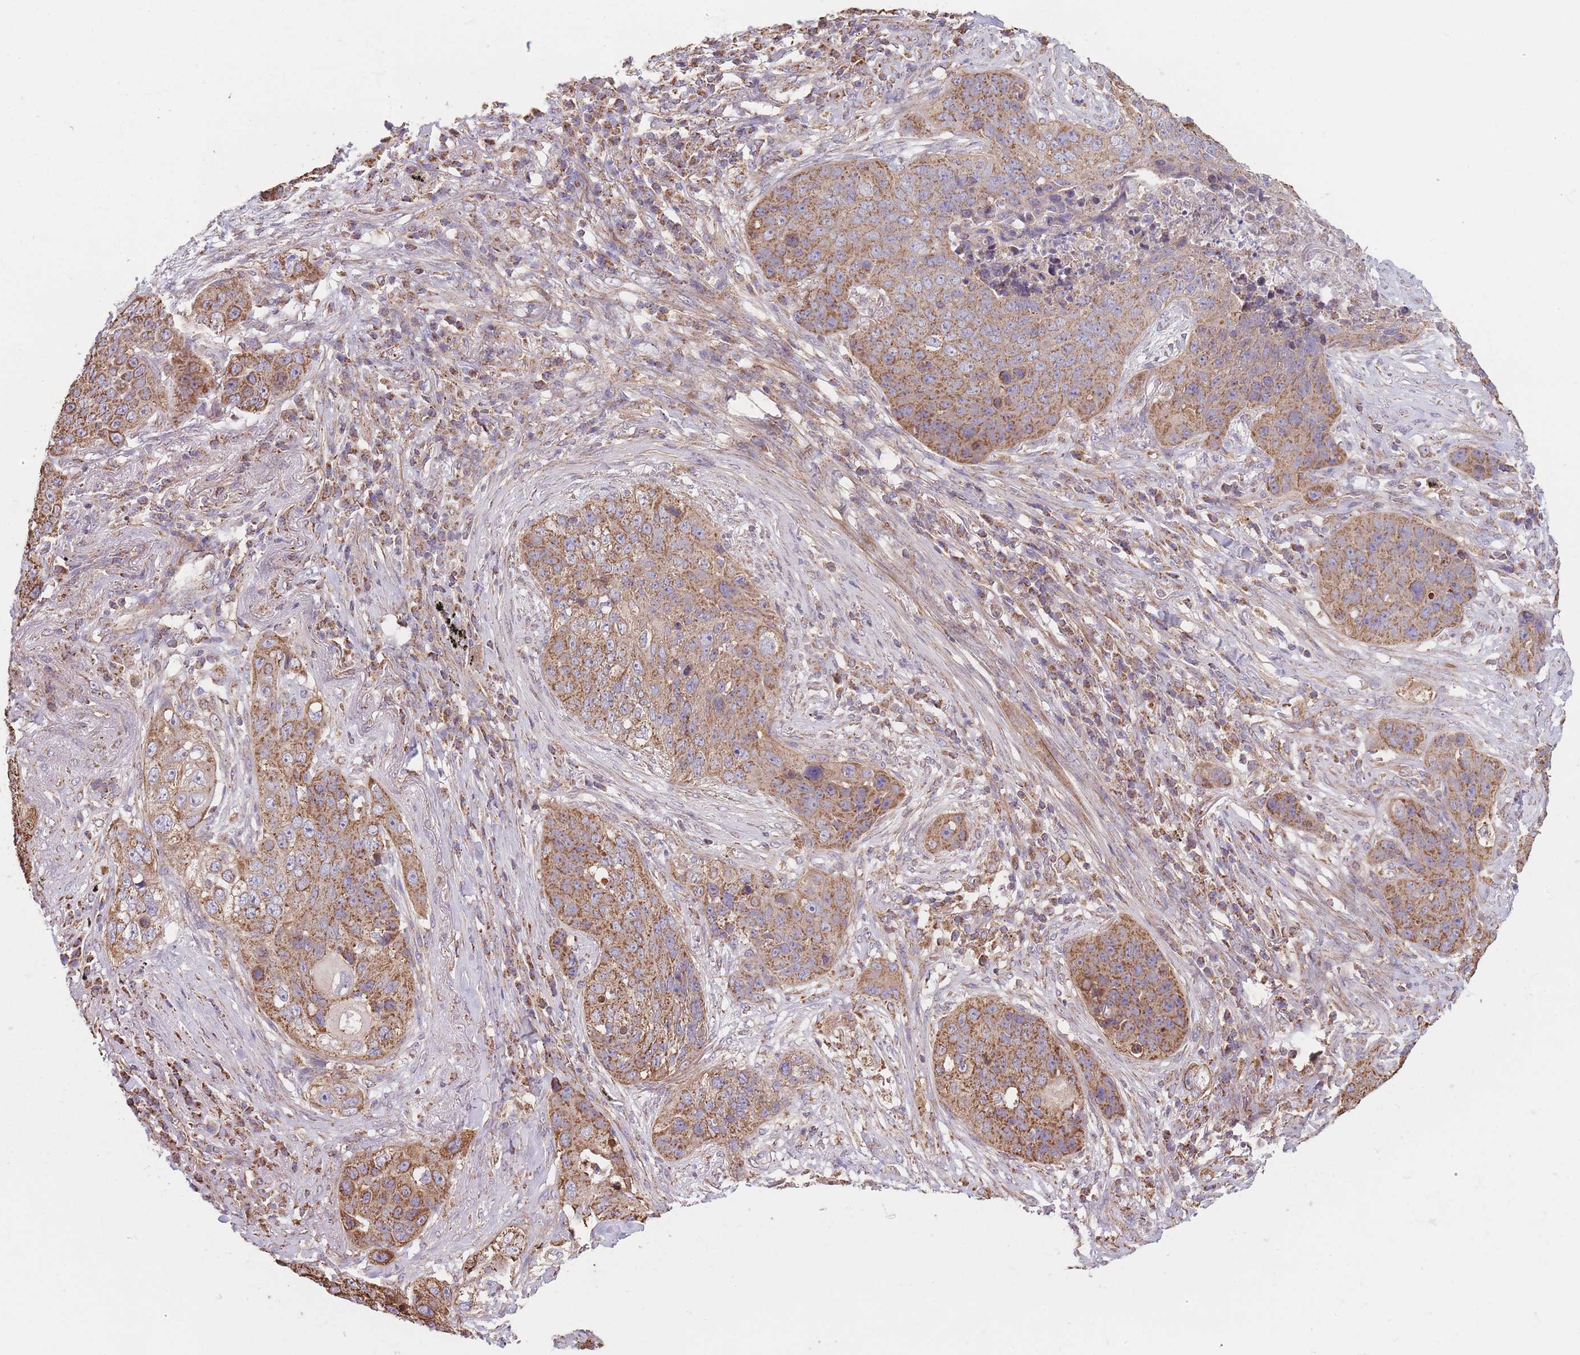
{"staining": {"intensity": "moderate", "quantity": ">75%", "location": "cytoplasmic/membranous"}, "tissue": "lung cancer", "cell_type": "Tumor cells", "image_type": "cancer", "snomed": [{"axis": "morphology", "description": "Squamous cell carcinoma, NOS"}, {"axis": "topography", "description": "Lung"}], "caption": "A medium amount of moderate cytoplasmic/membranous expression is identified in approximately >75% of tumor cells in squamous cell carcinoma (lung) tissue. The staining is performed using DAB brown chromogen to label protein expression. The nuclei are counter-stained blue using hematoxylin.", "gene": "KIF16B", "patient": {"sex": "female", "age": 63}}